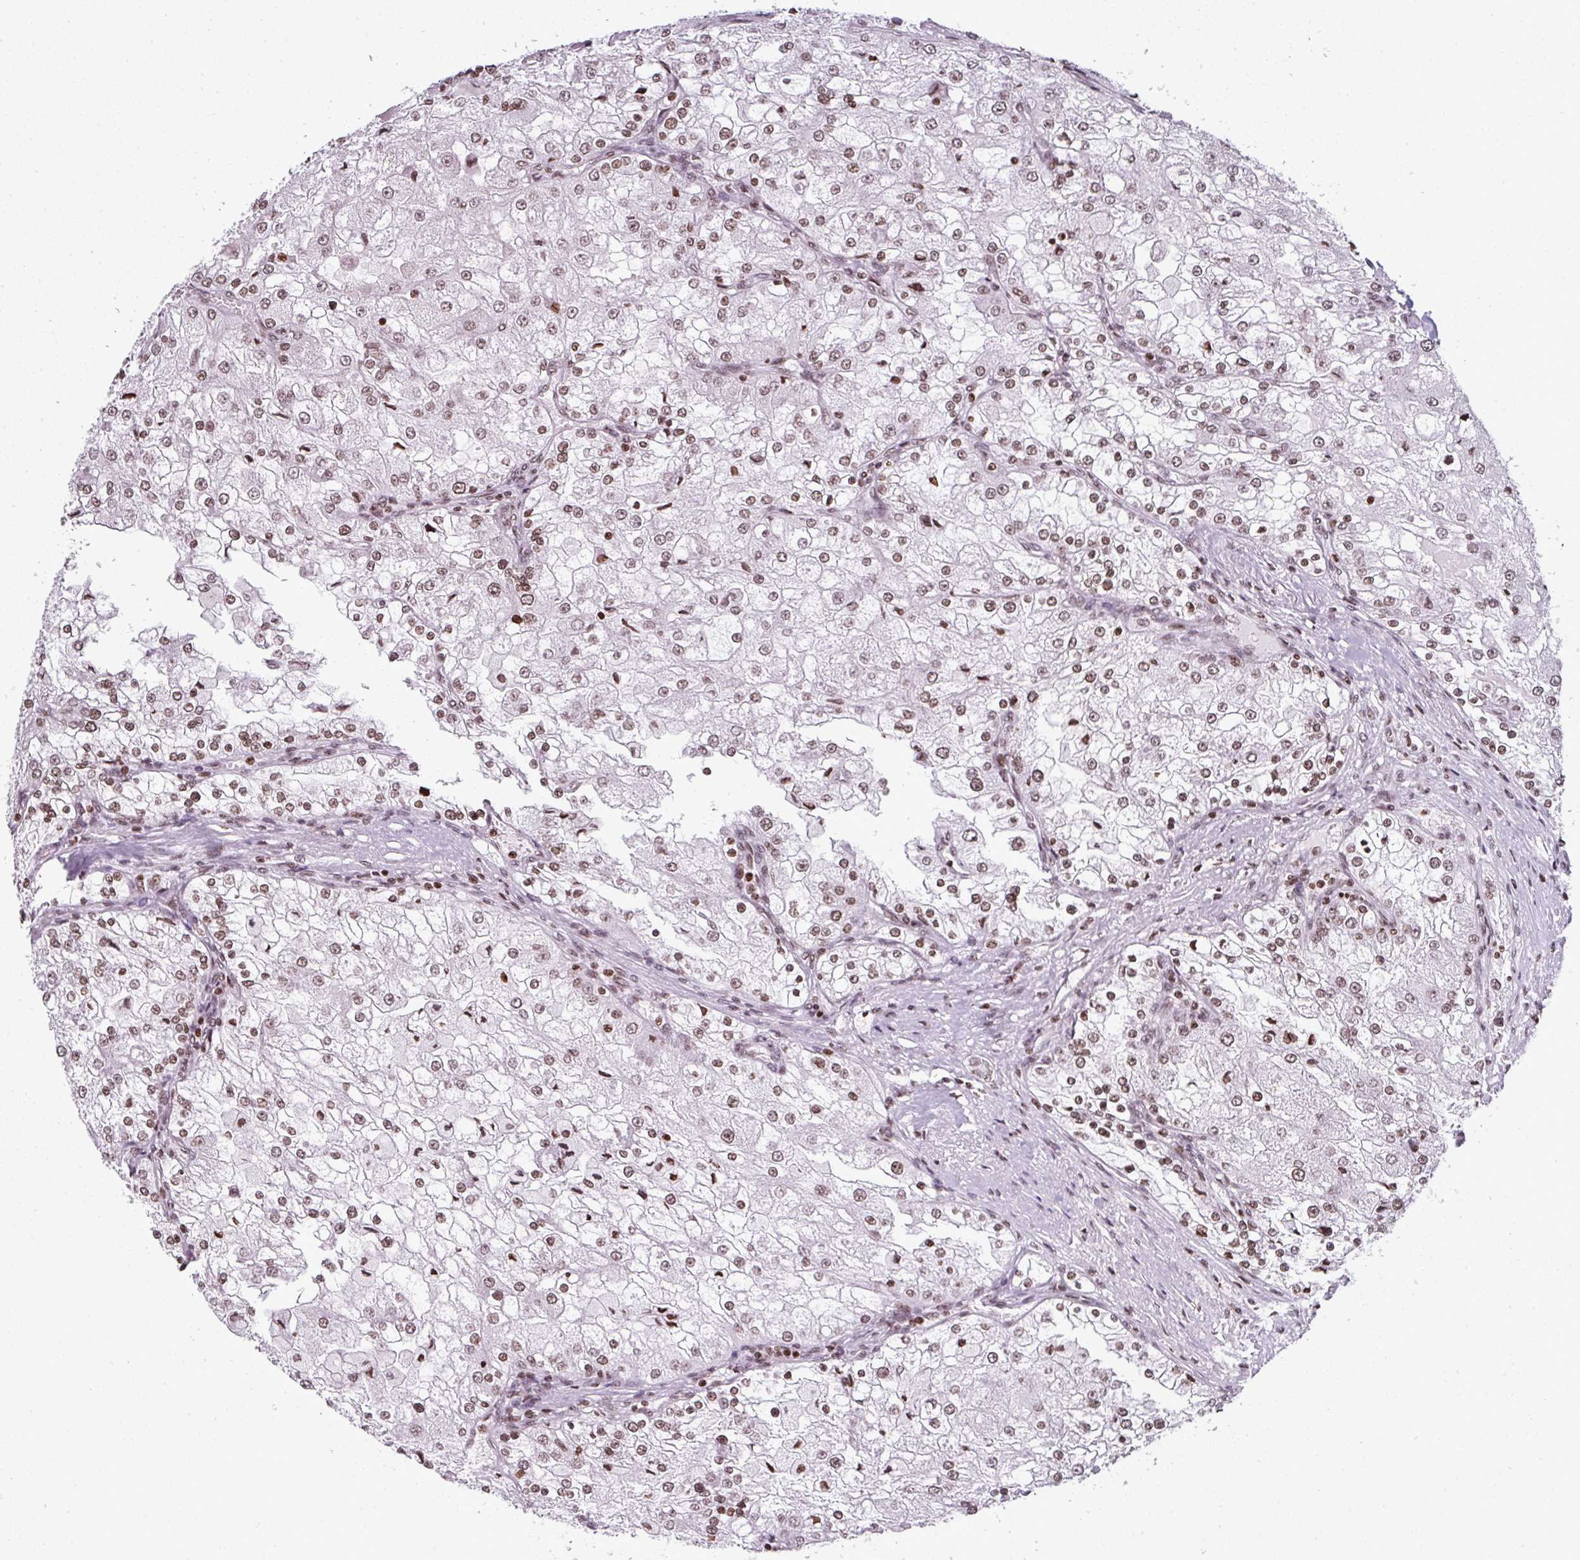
{"staining": {"intensity": "moderate", "quantity": ">75%", "location": "nuclear"}, "tissue": "renal cancer", "cell_type": "Tumor cells", "image_type": "cancer", "snomed": [{"axis": "morphology", "description": "Adenocarcinoma, NOS"}, {"axis": "topography", "description": "Kidney"}], "caption": "Moderate nuclear expression is seen in about >75% of tumor cells in renal adenocarcinoma. Immunohistochemistry stains the protein of interest in brown and the nuclei are stained blue.", "gene": "RASL11A", "patient": {"sex": "female", "age": 74}}